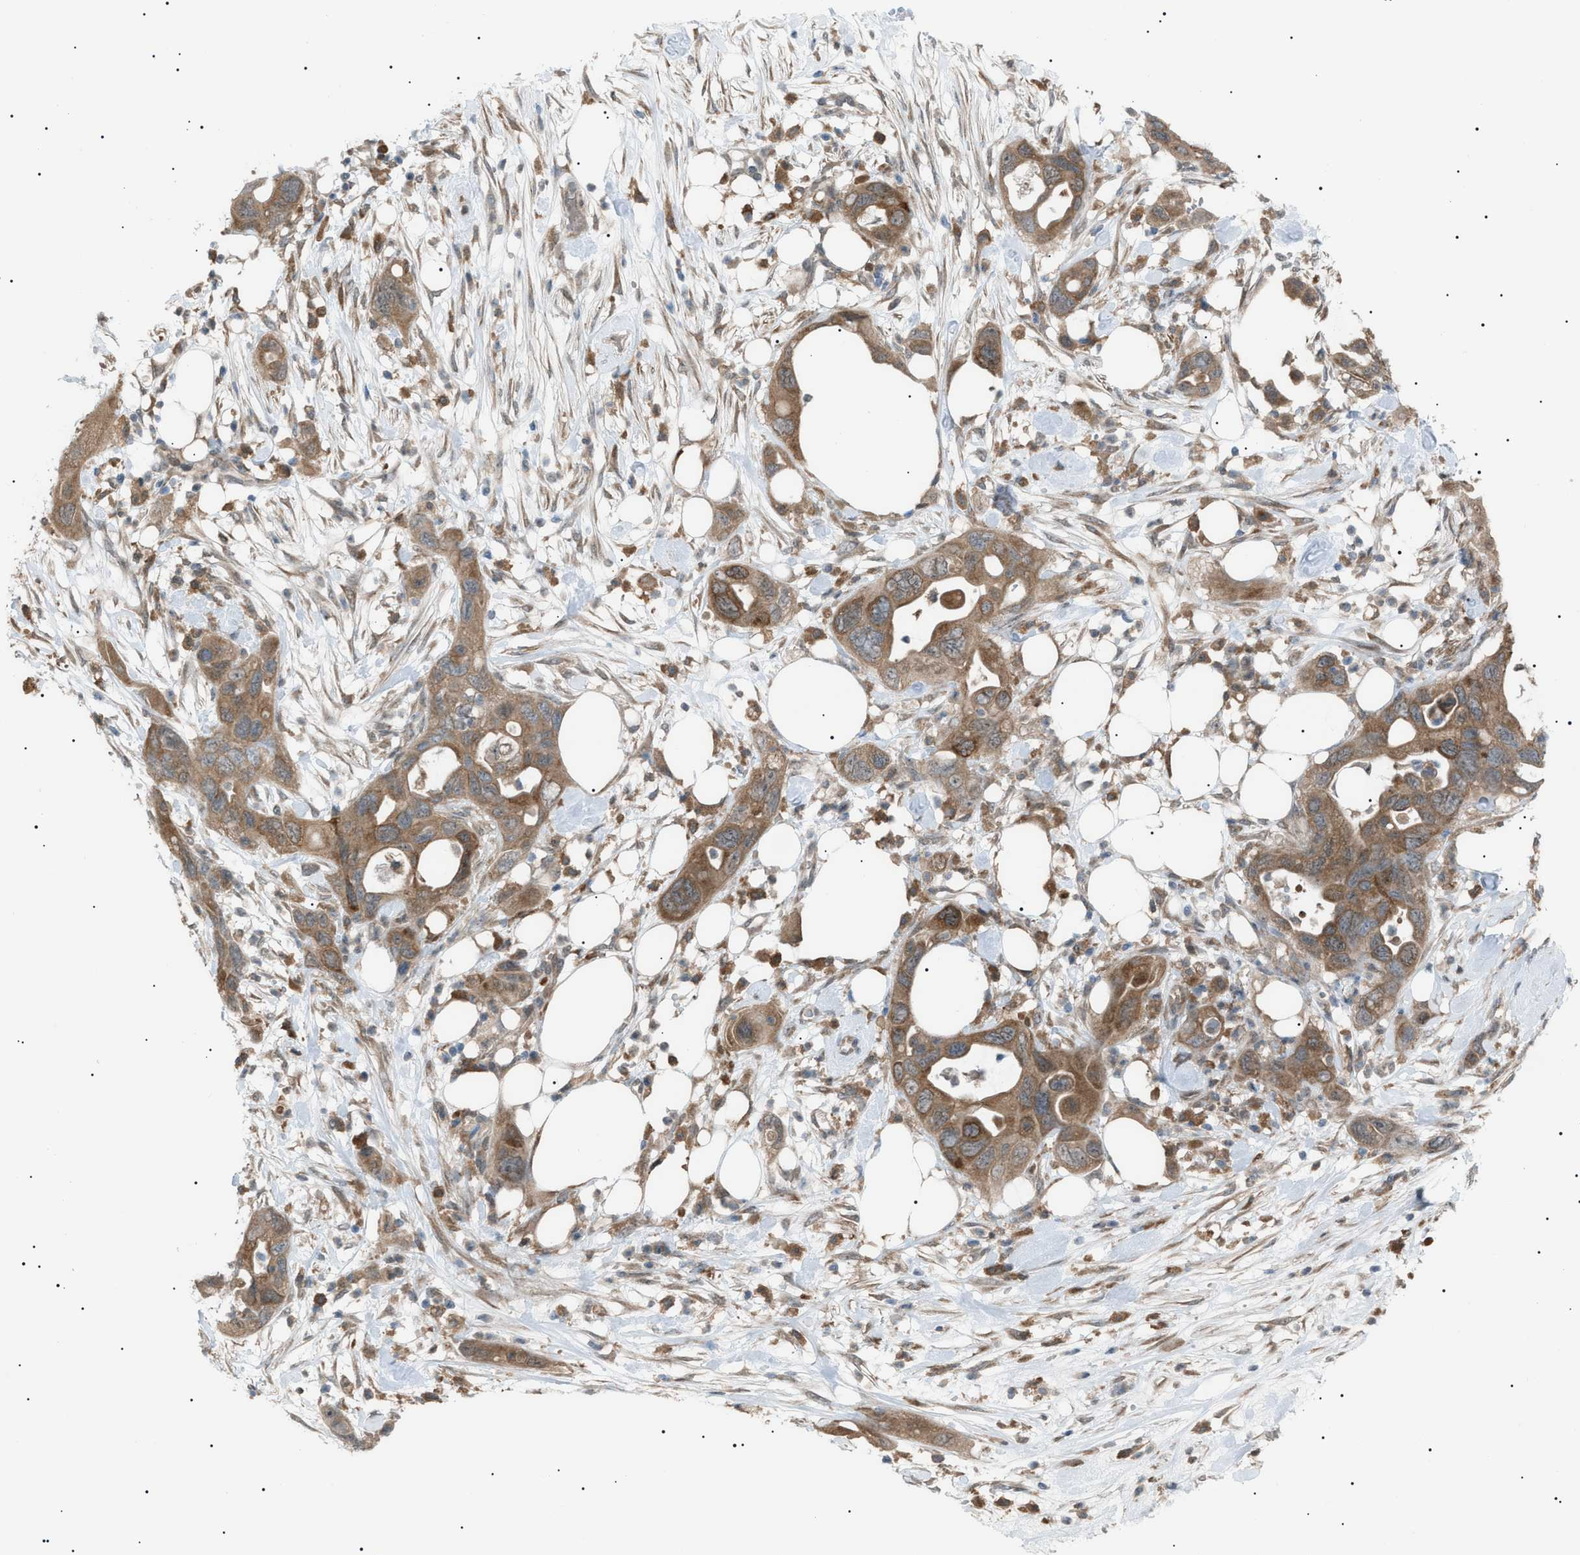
{"staining": {"intensity": "moderate", "quantity": ">75%", "location": "cytoplasmic/membranous"}, "tissue": "pancreatic cancer", "cell_type": "Tumor cells", "image_type": "cancer", "snomed": [{"axis": "morphology", "description": "Adenocarcinoma, NOS"}, {"axis": "topography", "description": "Pancreas"}], "caption": "An immunohistochemistry image of tumor tissue is shown. Protein staining in brown shows moderate cytoplasmic/membranous positivity in adenocarcinoma (pancreatic) within tumor cells. (DAB IHC, brown staining for protein, blue staining for nuclei).", "gene": "LPIN2", "patient": {"sex": "female", "age": 71}}